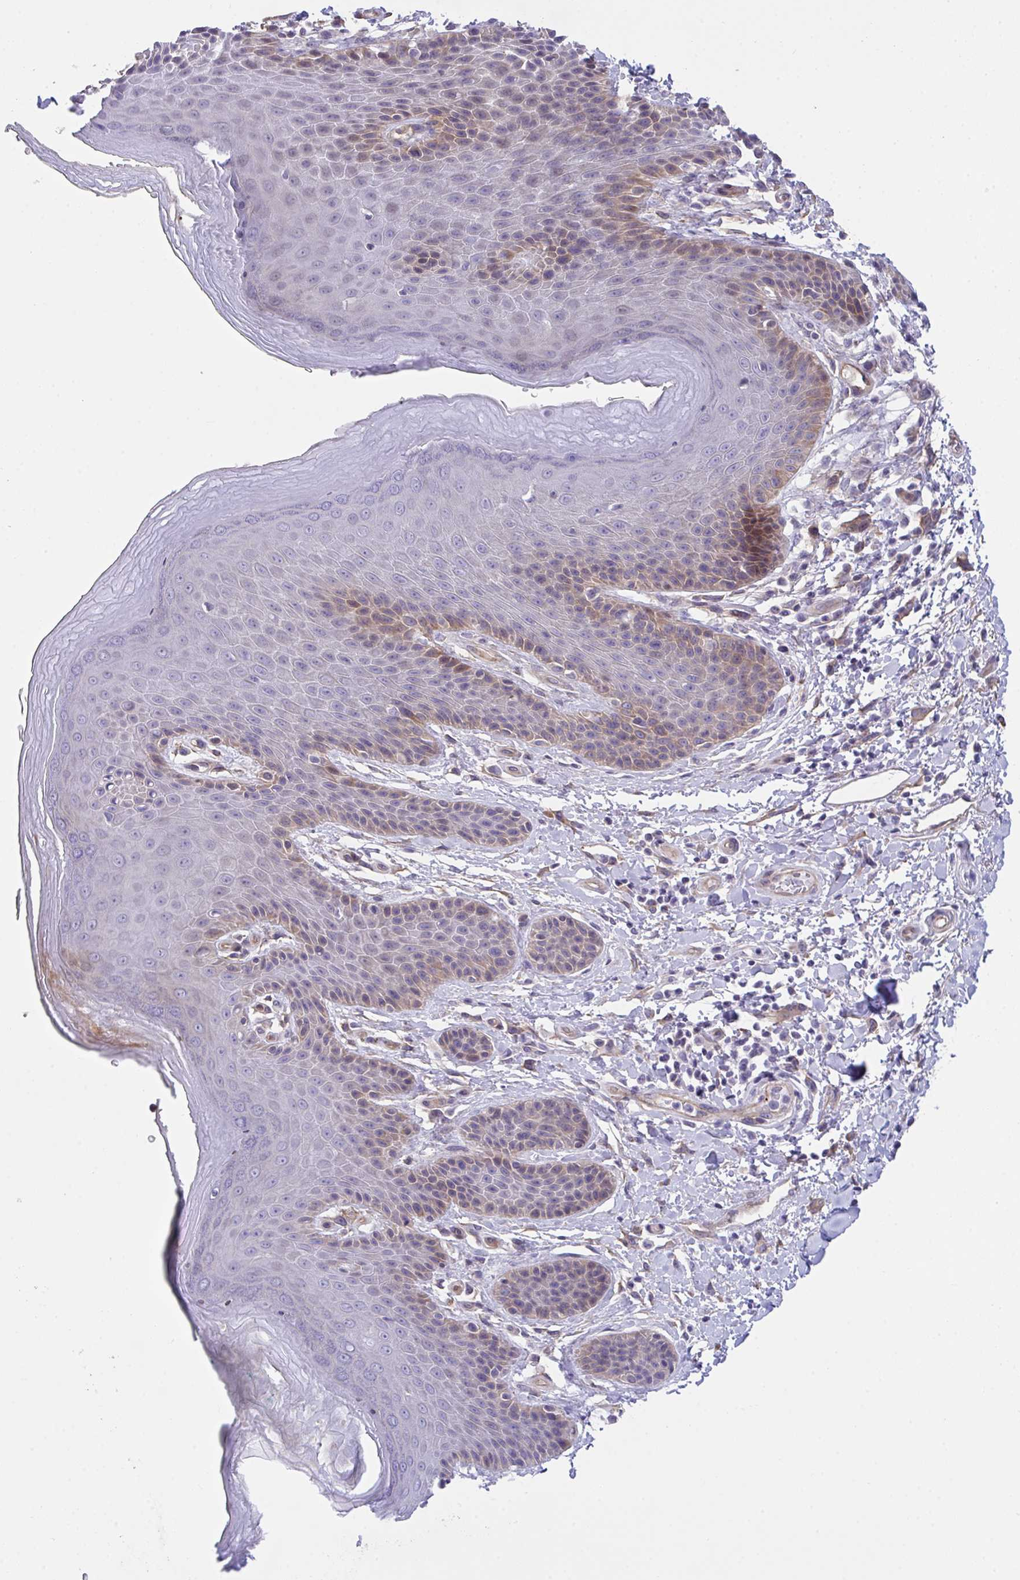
{"staining": {"intensity": "weak", "quantity": "<25%", "location": "cytoplasmic/membranous"}, "tissue": "skin", "cell_type": "Epidermal cells", "image_type": "normal", "snomed": [{"axis": "morphology", "description": "Normal tissue, NOS"}, {"axis": "topography", "description": "Peripheral nerve tissue"}], "caption": "Protein analysis of normal skin demonstrates no significant positivity in epidermal cells.", "gene": "RHOXF1", "patient": {"sex": "male", "age": 51}}